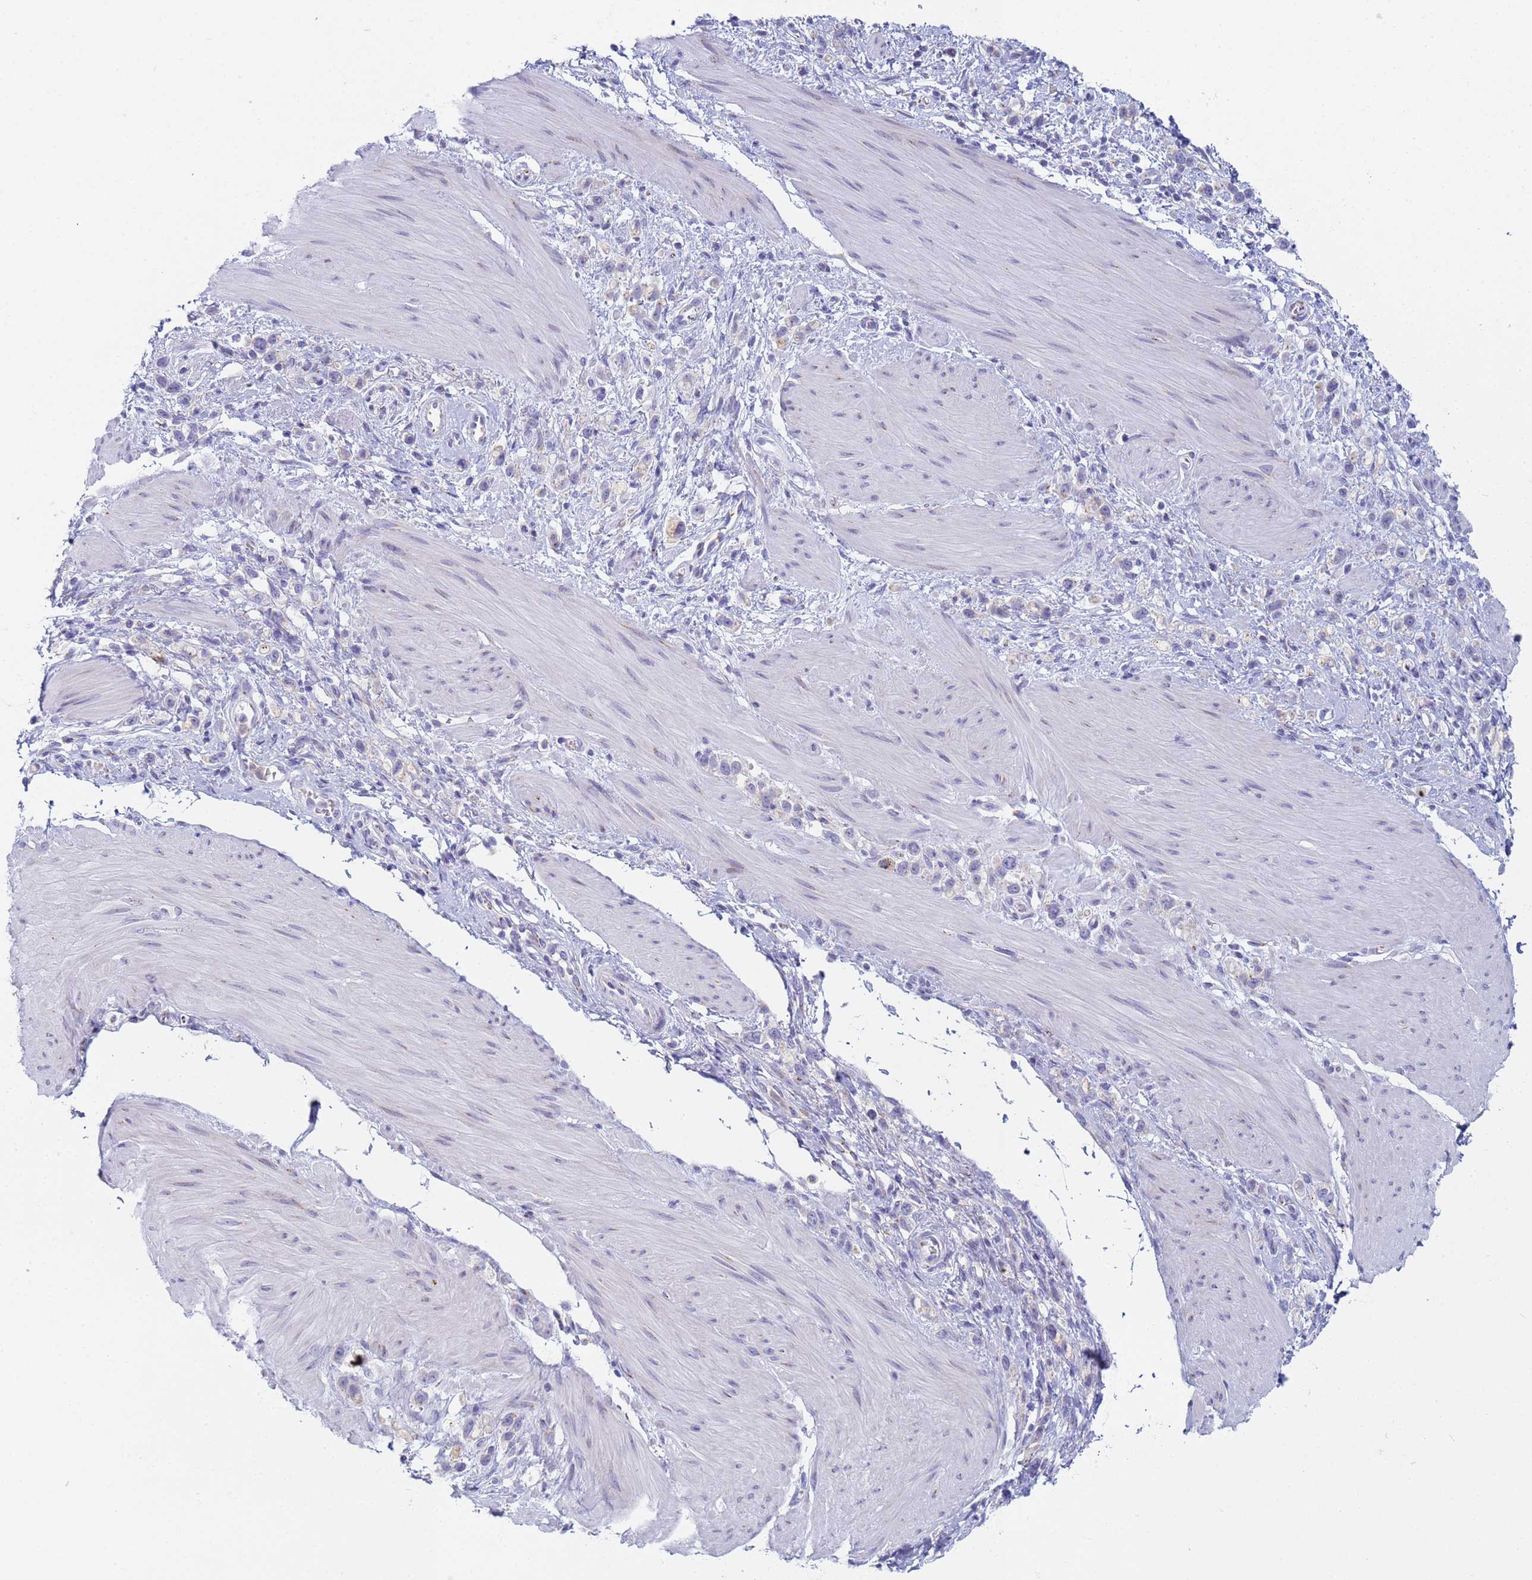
{"staining": {"intensity": "negative", "quantity": "none", "location": "none"}, "tissue": "stomach cancer", "cell_type": "Tumor cells", "image_type": "cancer", "snomed": [{"axis": "morphology", "description": "Adenocarcinoma, NOS"}, {"axis": "topography", "description": "Stomach"}], "caption": "Immunohistochemistry (IHC) photomicrograph of stomach cancer stained for a protein (brown), which displays no staining in tumor cells.", "gene": "CR1", "patient": {"sex": "female", "age": 65}}